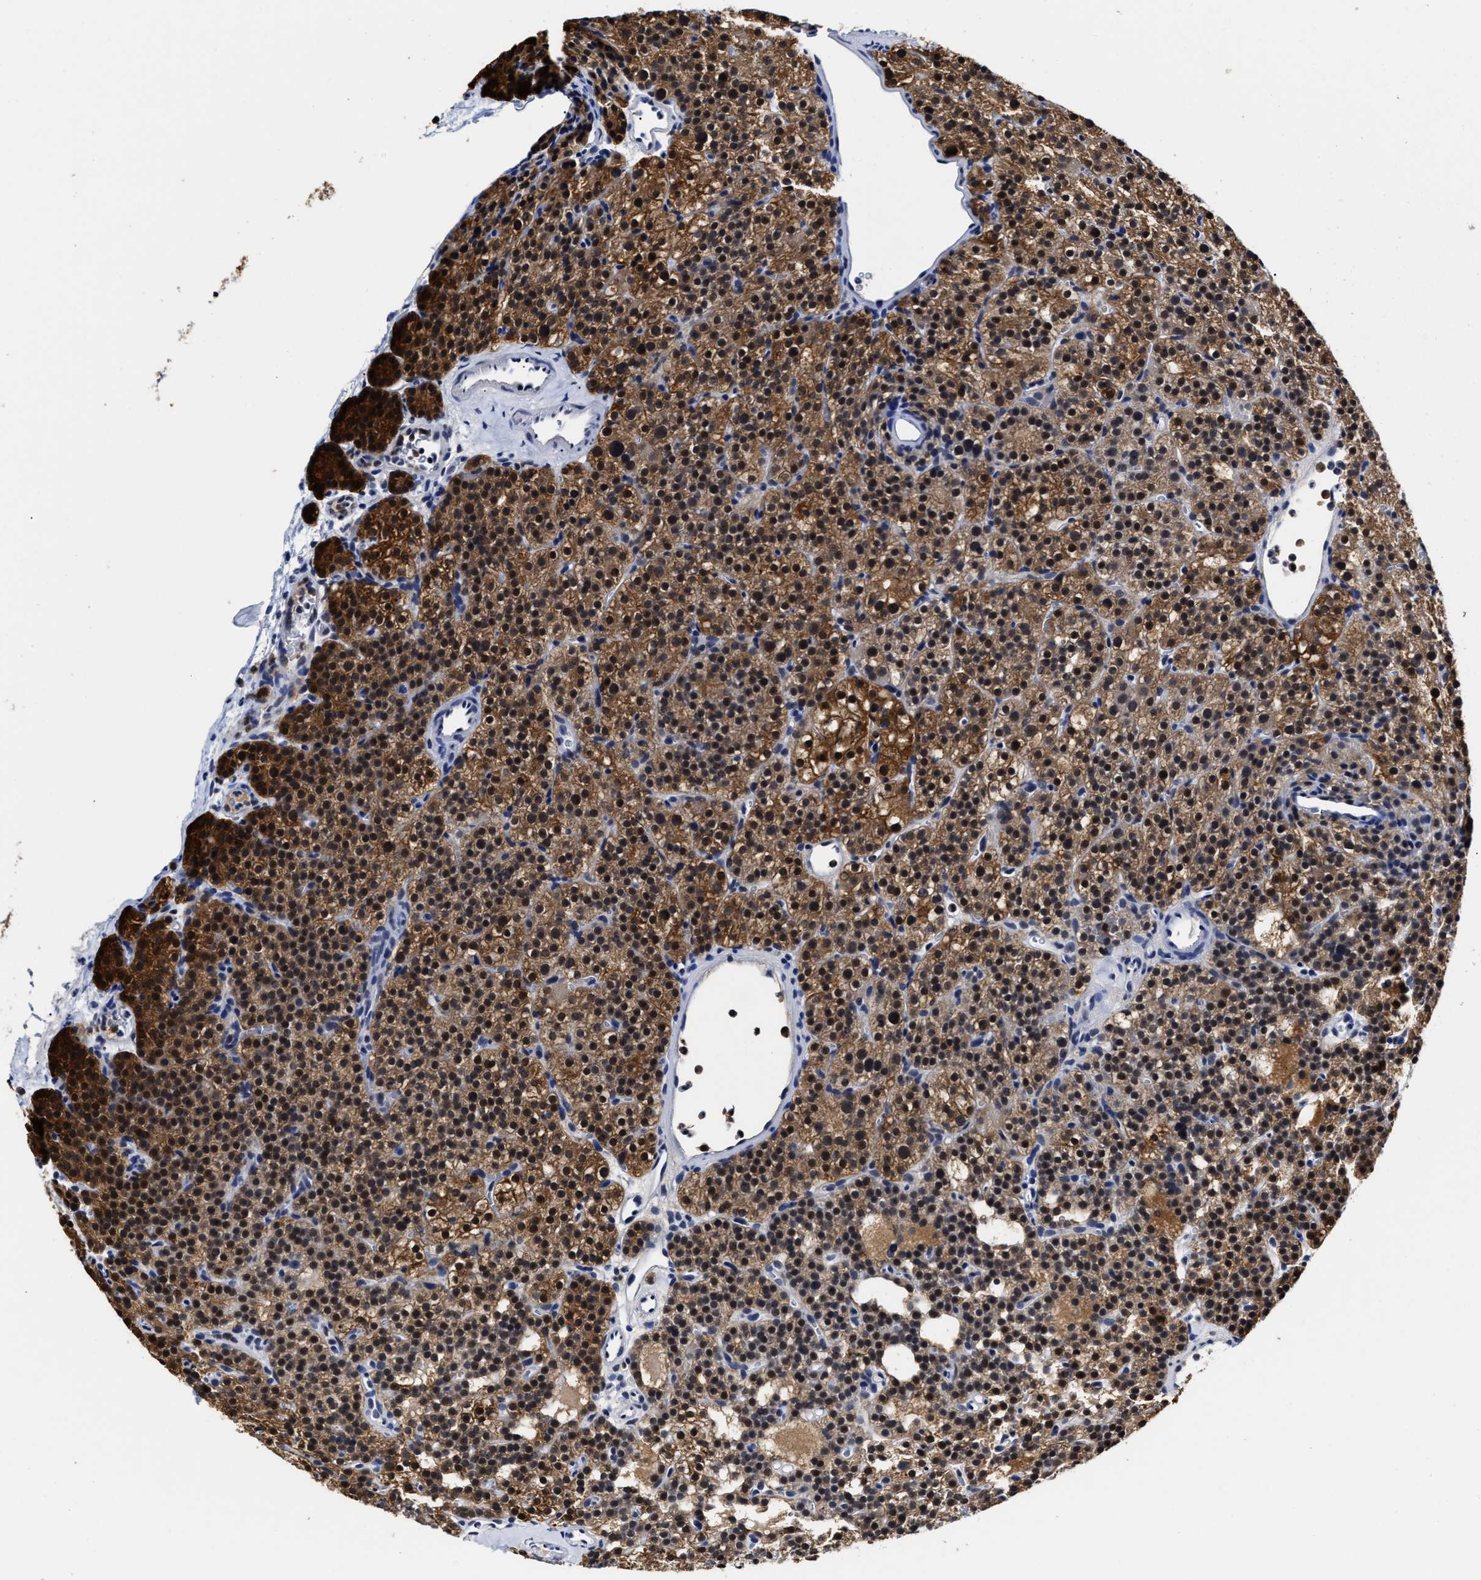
{"staining": {"intensity": "strong", "quantity": ">75%", "location": "cytoplasmic/membranous,nuclear"}, "tissue": "parathyroid gland", "cell_type": "Glandular cells", "image_type": "normal", "snomed": [{"axis": "morphology", "description": "Normal tissue, NOS"}, {"axis": "morphology", "description": "Adenoma, NOS"}, {"axis": "topography", "description": "Parathyroid gland"}], "caption": "Parathyroid gland stained with DAB IHC shows high levels of strong cytoplasmic/membranous,nuclear positivity in about >75% of glandular cells. (DAB (3,3'-diaminobenzidine) IHC, brown staining for protein, blue staining for nuclei).", "gene": "PRPF4B", "patient": {"sex": "female", "age": 74}}